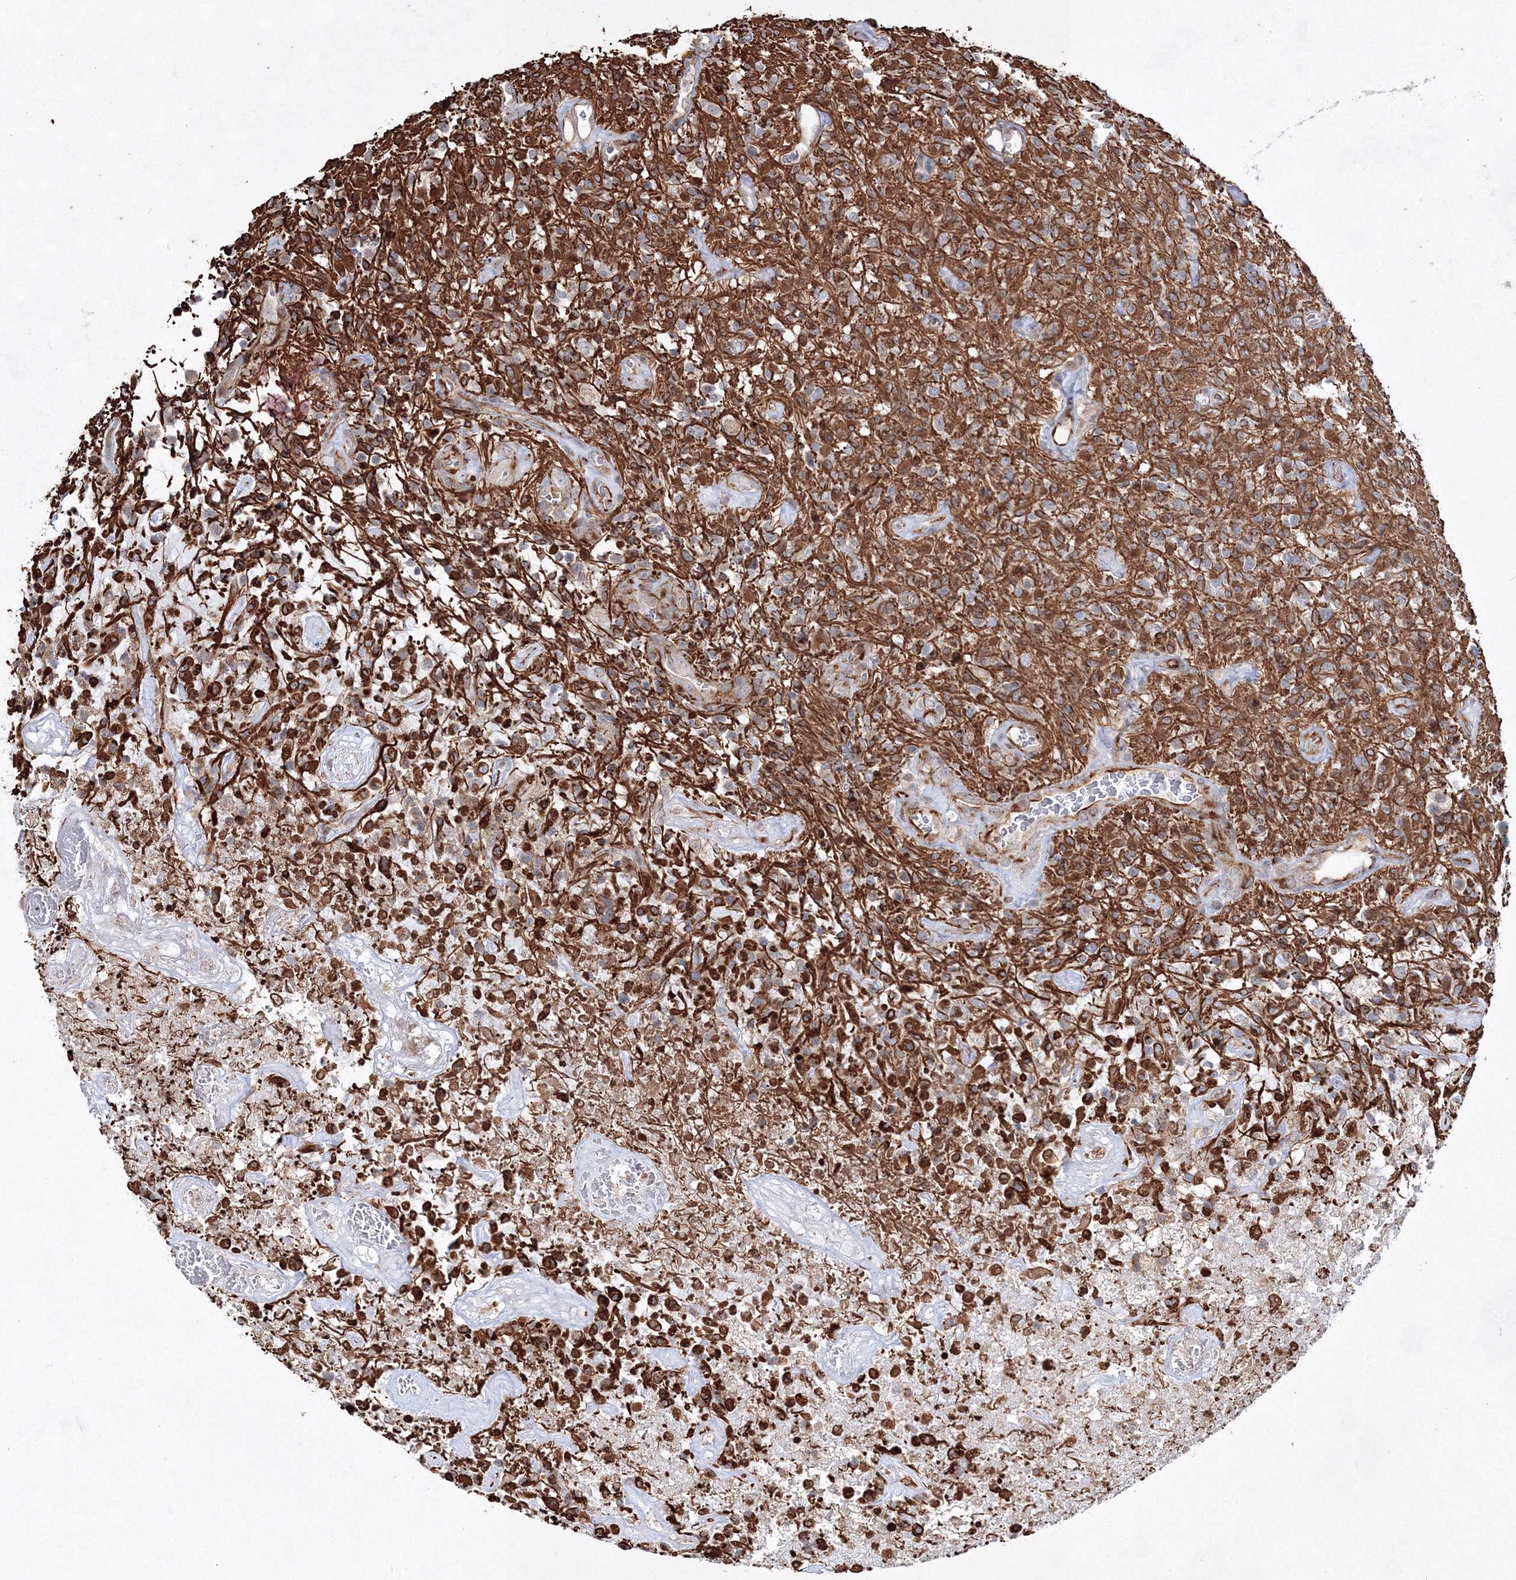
{"staining": {"intensity": "moderate", "quantity": "<25%", "location": "cytoplasmic/membranous"}, "tissue": "glioma", "cell_type": "Tumor cells", "image_type": "cancer", "snomed": [{"axis": "morphology", "description": "Glioma, malignant, High grade"}, {"axis": "topography", "description": "Brain"}], "caption": "Immunohistochemical staining of malignant high-grade glioma reveals moderate cytoplasmic/membranous protein positivity in approximately <25% of tumor cells.", "gene": "SNIP1", "patient": {"sex": "female", "age": 57}}